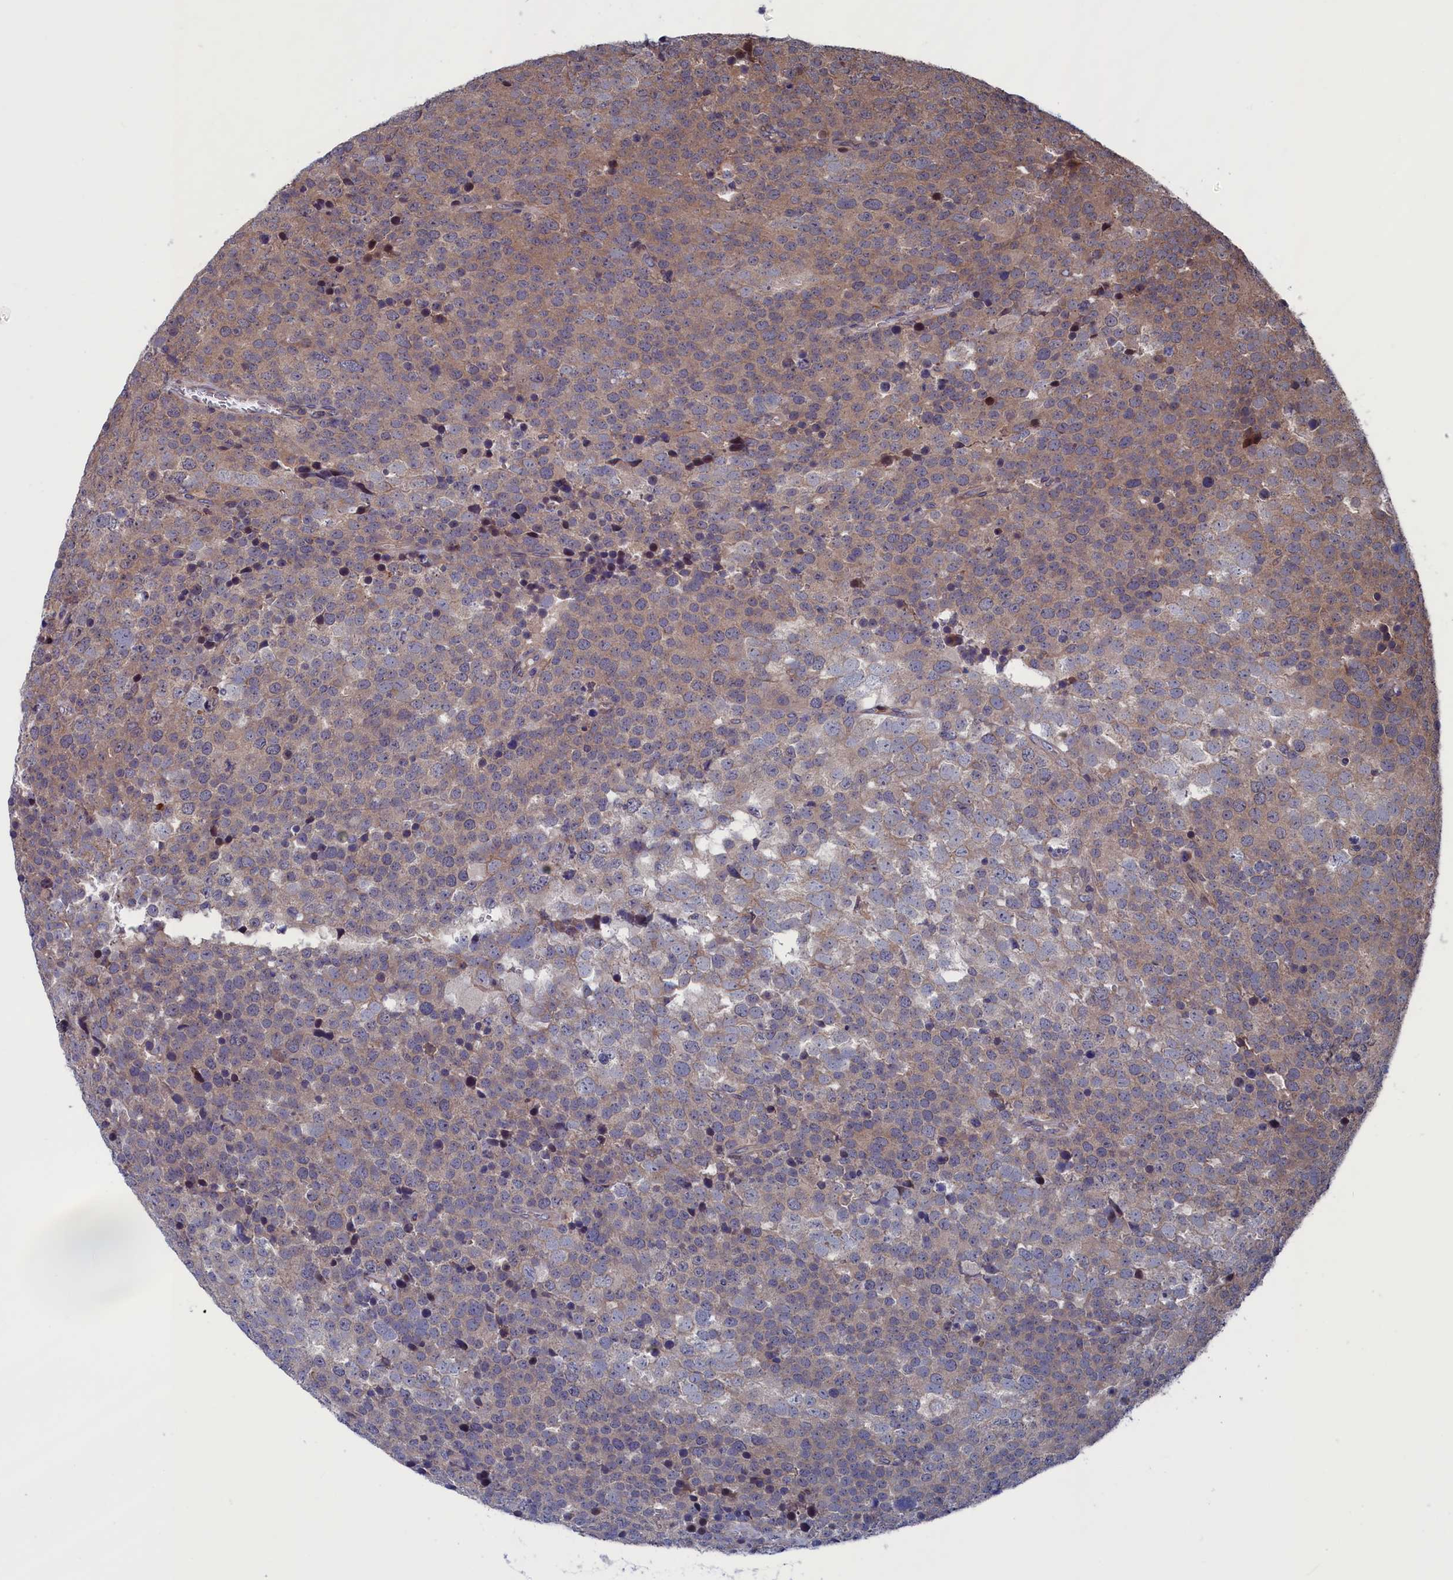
{"staining": {"intensity": "moderate", "quantity": "25%-75%", "location": "cytoplasmic/membranous"}, "tissue": "testis cancer", "cell_type": "Tumor cells", "image_type": "cancer", "snomed": [{"axis": "morphology", "description": "Seminoma, NOS"}, {"axis": "topography", "description": "Testis"}], "caption": "Seminoma (testis) stained with DAB (3,3'-diaminobenzidine) immunohistochemistry (IHC) demonstrates medium levels of moderate cytoplasmic/membranous staining in about 25%-75% of tumor cells.", "gene": "SPATA13", "patient": {"sex": "male", "age": 71}}